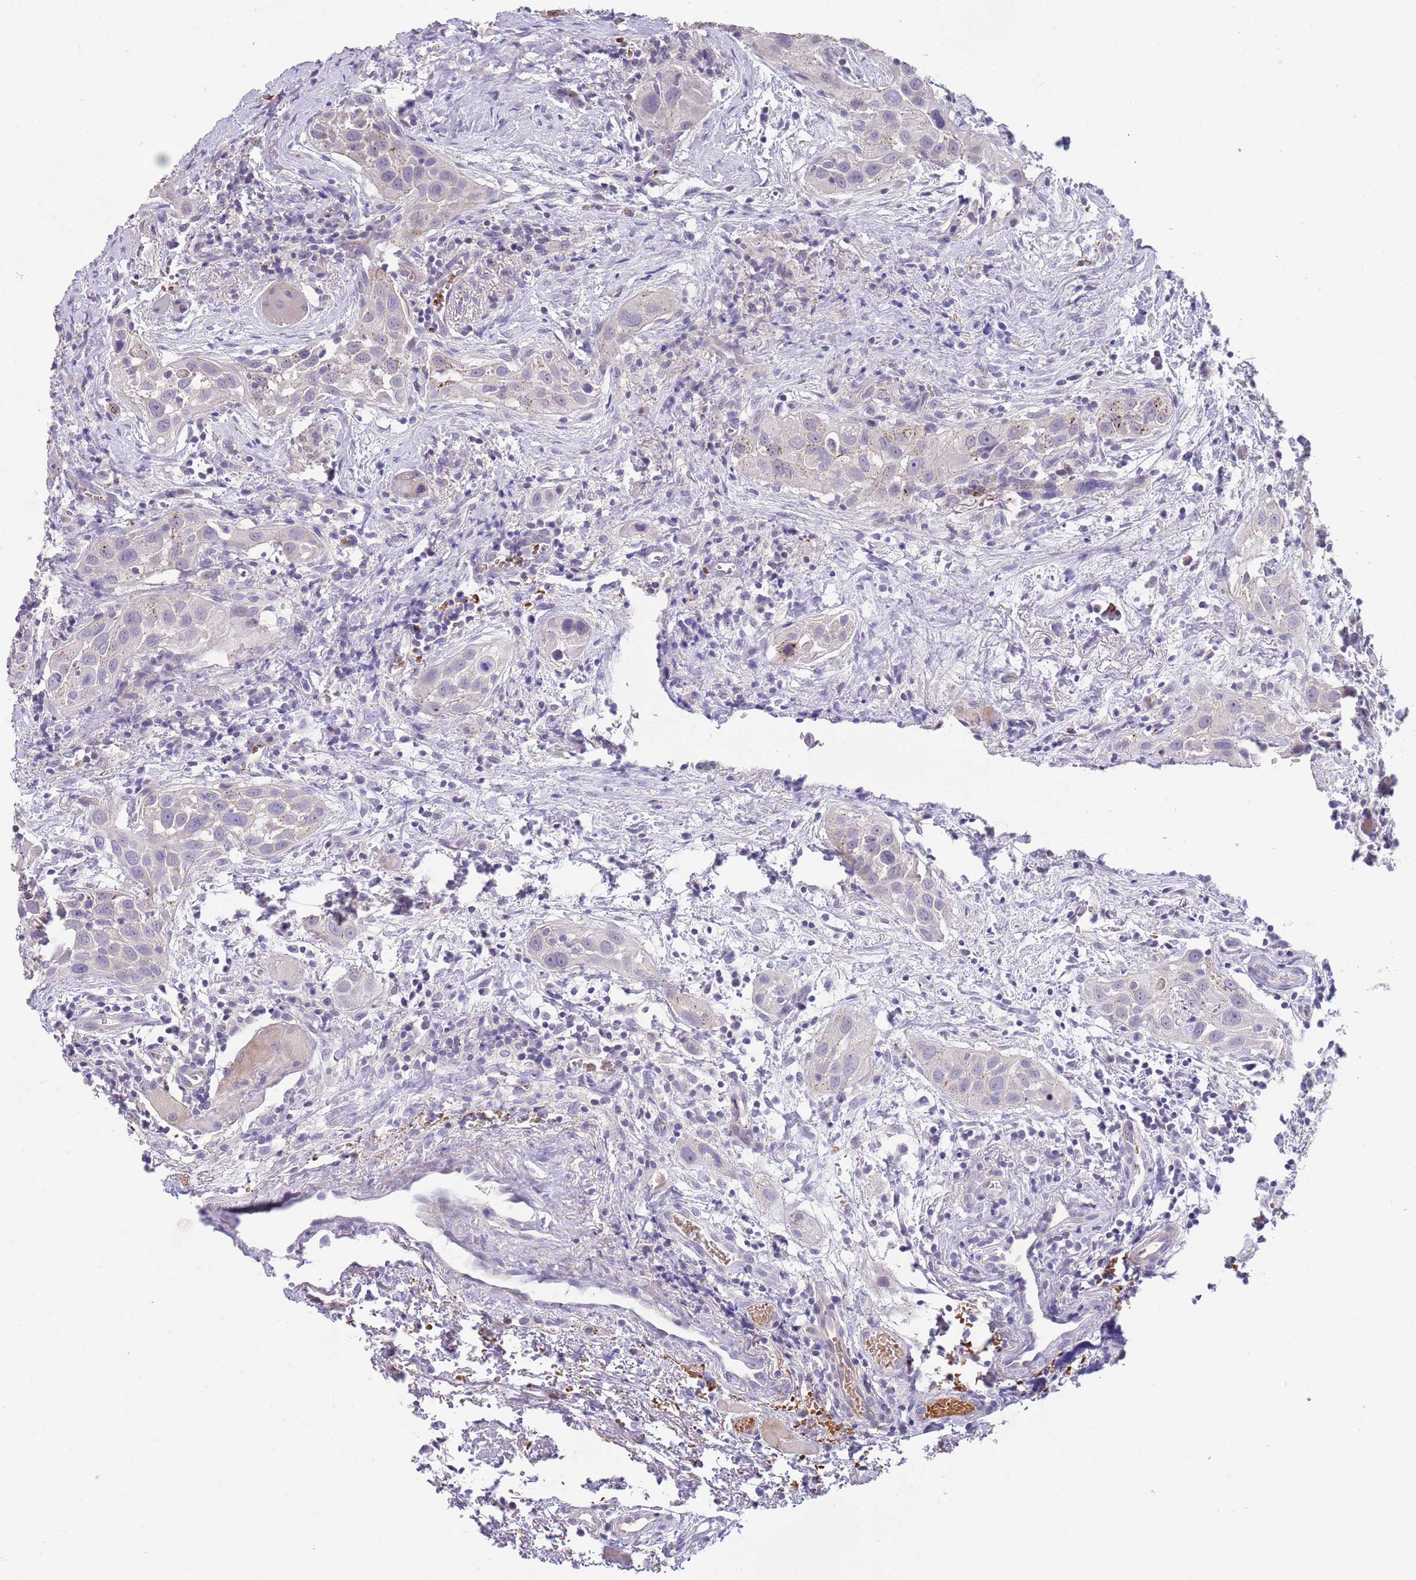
{"staining": {"intensity": "negative", "quantity": "none", "location": "none"}, "tissue": "head and neck cancer", "cell_type": "Tumor cells", "image_type": "cancer", "snomed": [{"axis": "morphology", "description": "Squamous cell carcinoma, NOS"}, {"axis": "topography", "description": "Oral tissue"}, {"axis": "topography", "description": "Head-Neck"}], "caption": "Tumor cells show no significant positivity in head and neck squamous cell carcinoma.", "gene": "ZNF14", "patient": {"sex": "female", "age": 50}}